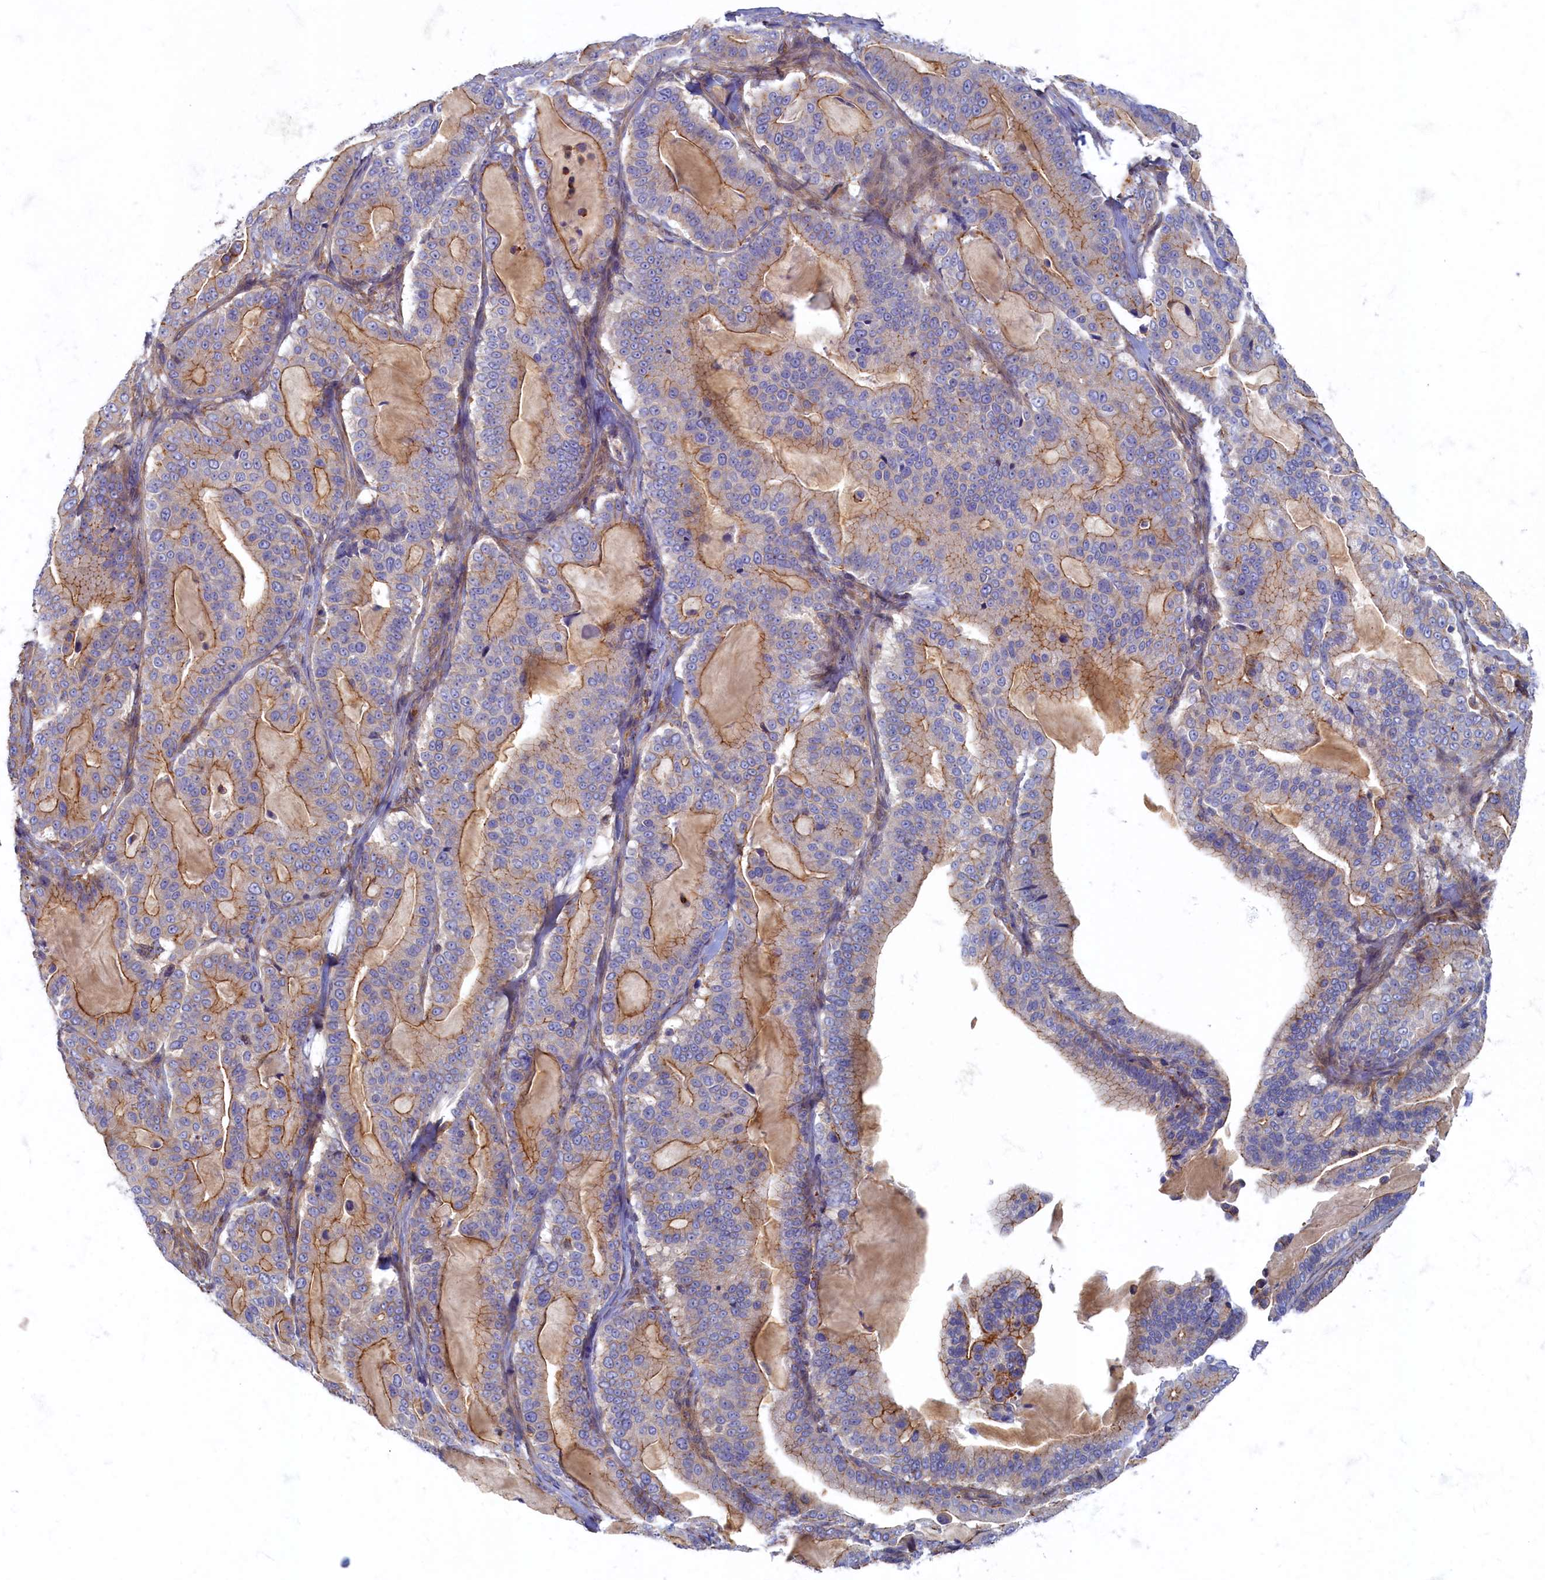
{"staining": {"intensity": "moderate", "quantity": "25%-75%", "location": "cytoplasmic/membranous"}, "tissue": "pancreatic cancer", "cell_type": "Tumor cells", "image_type": "cancer", "snomed": [{"axis": "morphology", "description": "Adenocarcinoma, NOS"}, {"axis": "topography", "description": "Pancreas"}], "caption": "DAB immunohistochemical staining of pancreatic cancer (adenocarcinoma) demonstrates moderate cytoplasmic/membranous protein positivity in approximately 25%-75% of tumor cells.", "gene": "PSMG2", "patient": {"sex": "male", "age": 63}}